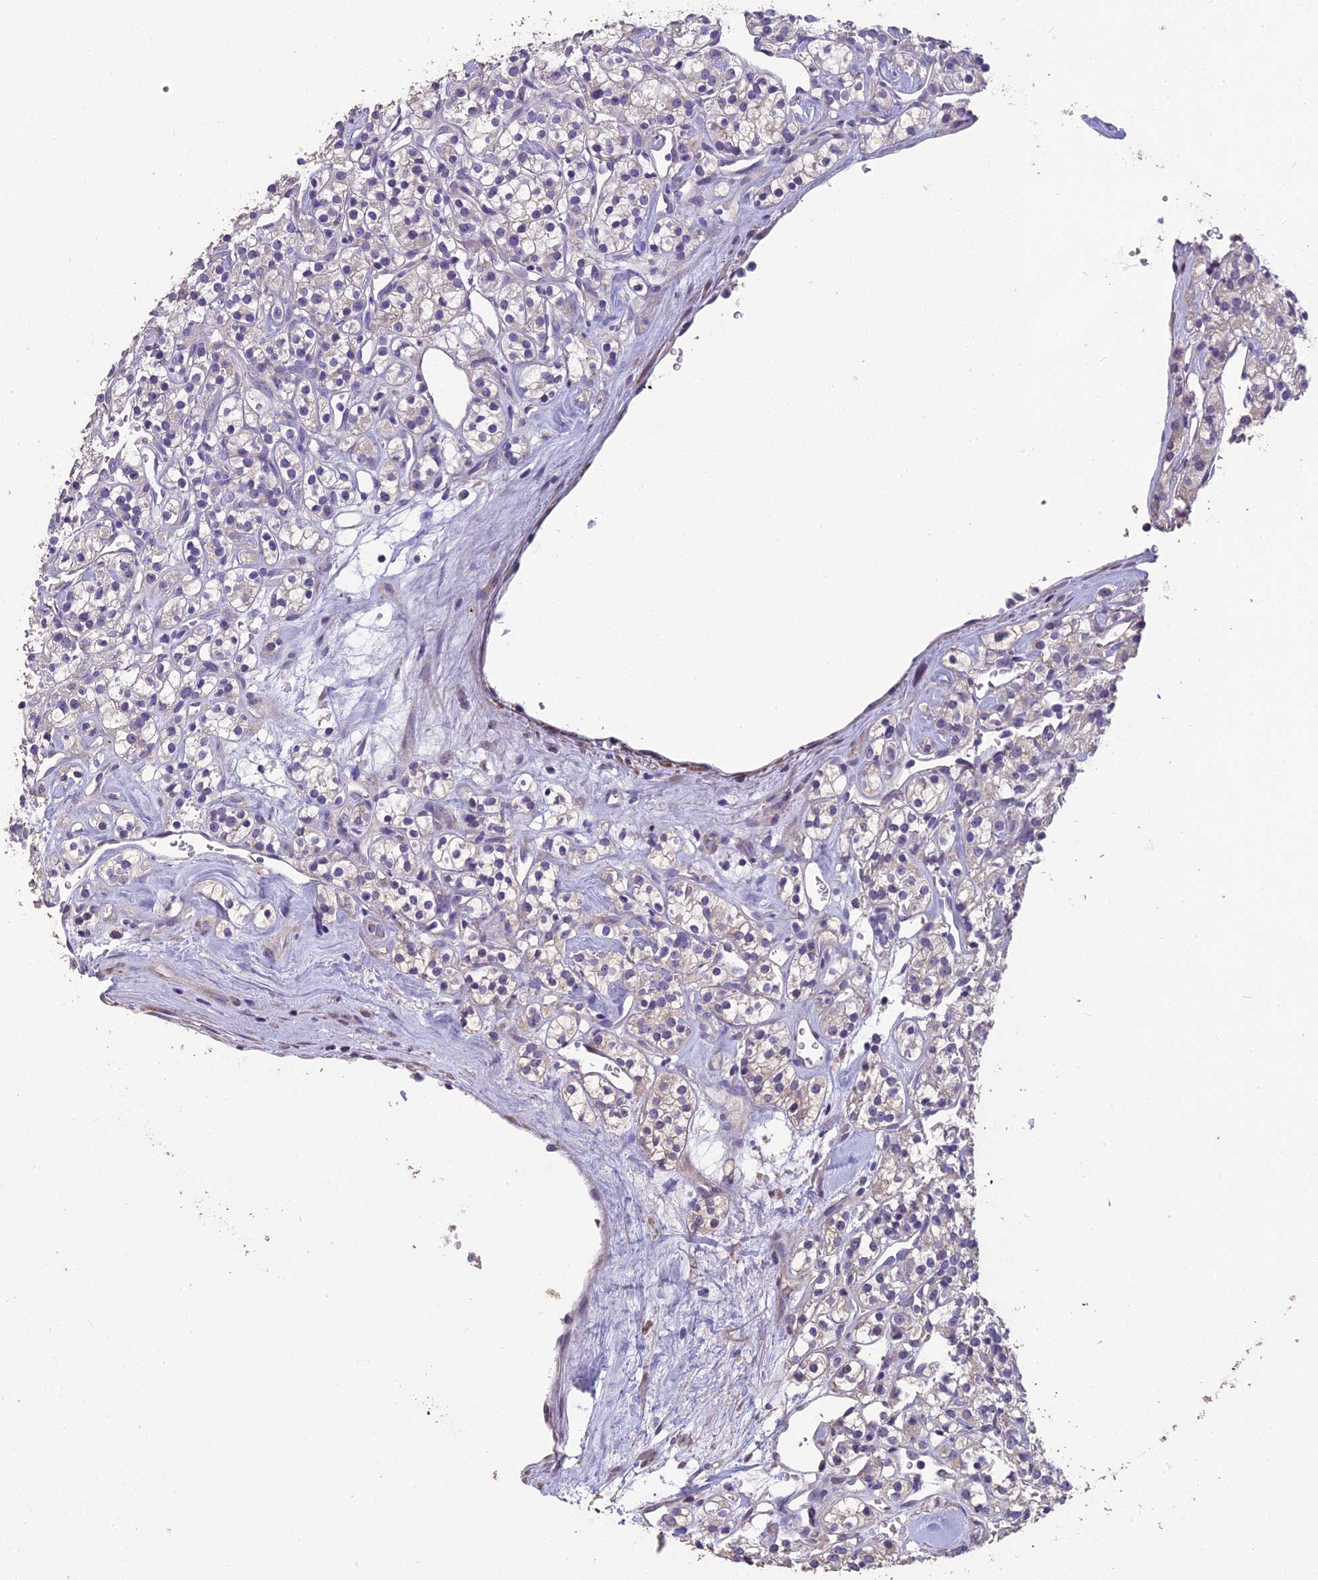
{"staining": {"intensity": "negative", "quantity": "none", "location": "none"}, "tissue": "renal cancer", "cell_type": "Tumor cells", "image_type": "cancer", "snomed": [{"axis": "morphology", "description": "Adenocarcinoma, NOS"}, {"axis": "topography", "description": "Kidney"}], "caption": "Immunohistochemistry (IHC) histopathology image of neoplastic tissue: renal cancer (adenocarcinoma) stained with DAB (3,3'-diaminobenzidine) displays no significant protein positivity in tumor cells.", "gene": "CEACAM16", "patient": {"sex": "male", "age": 77}}